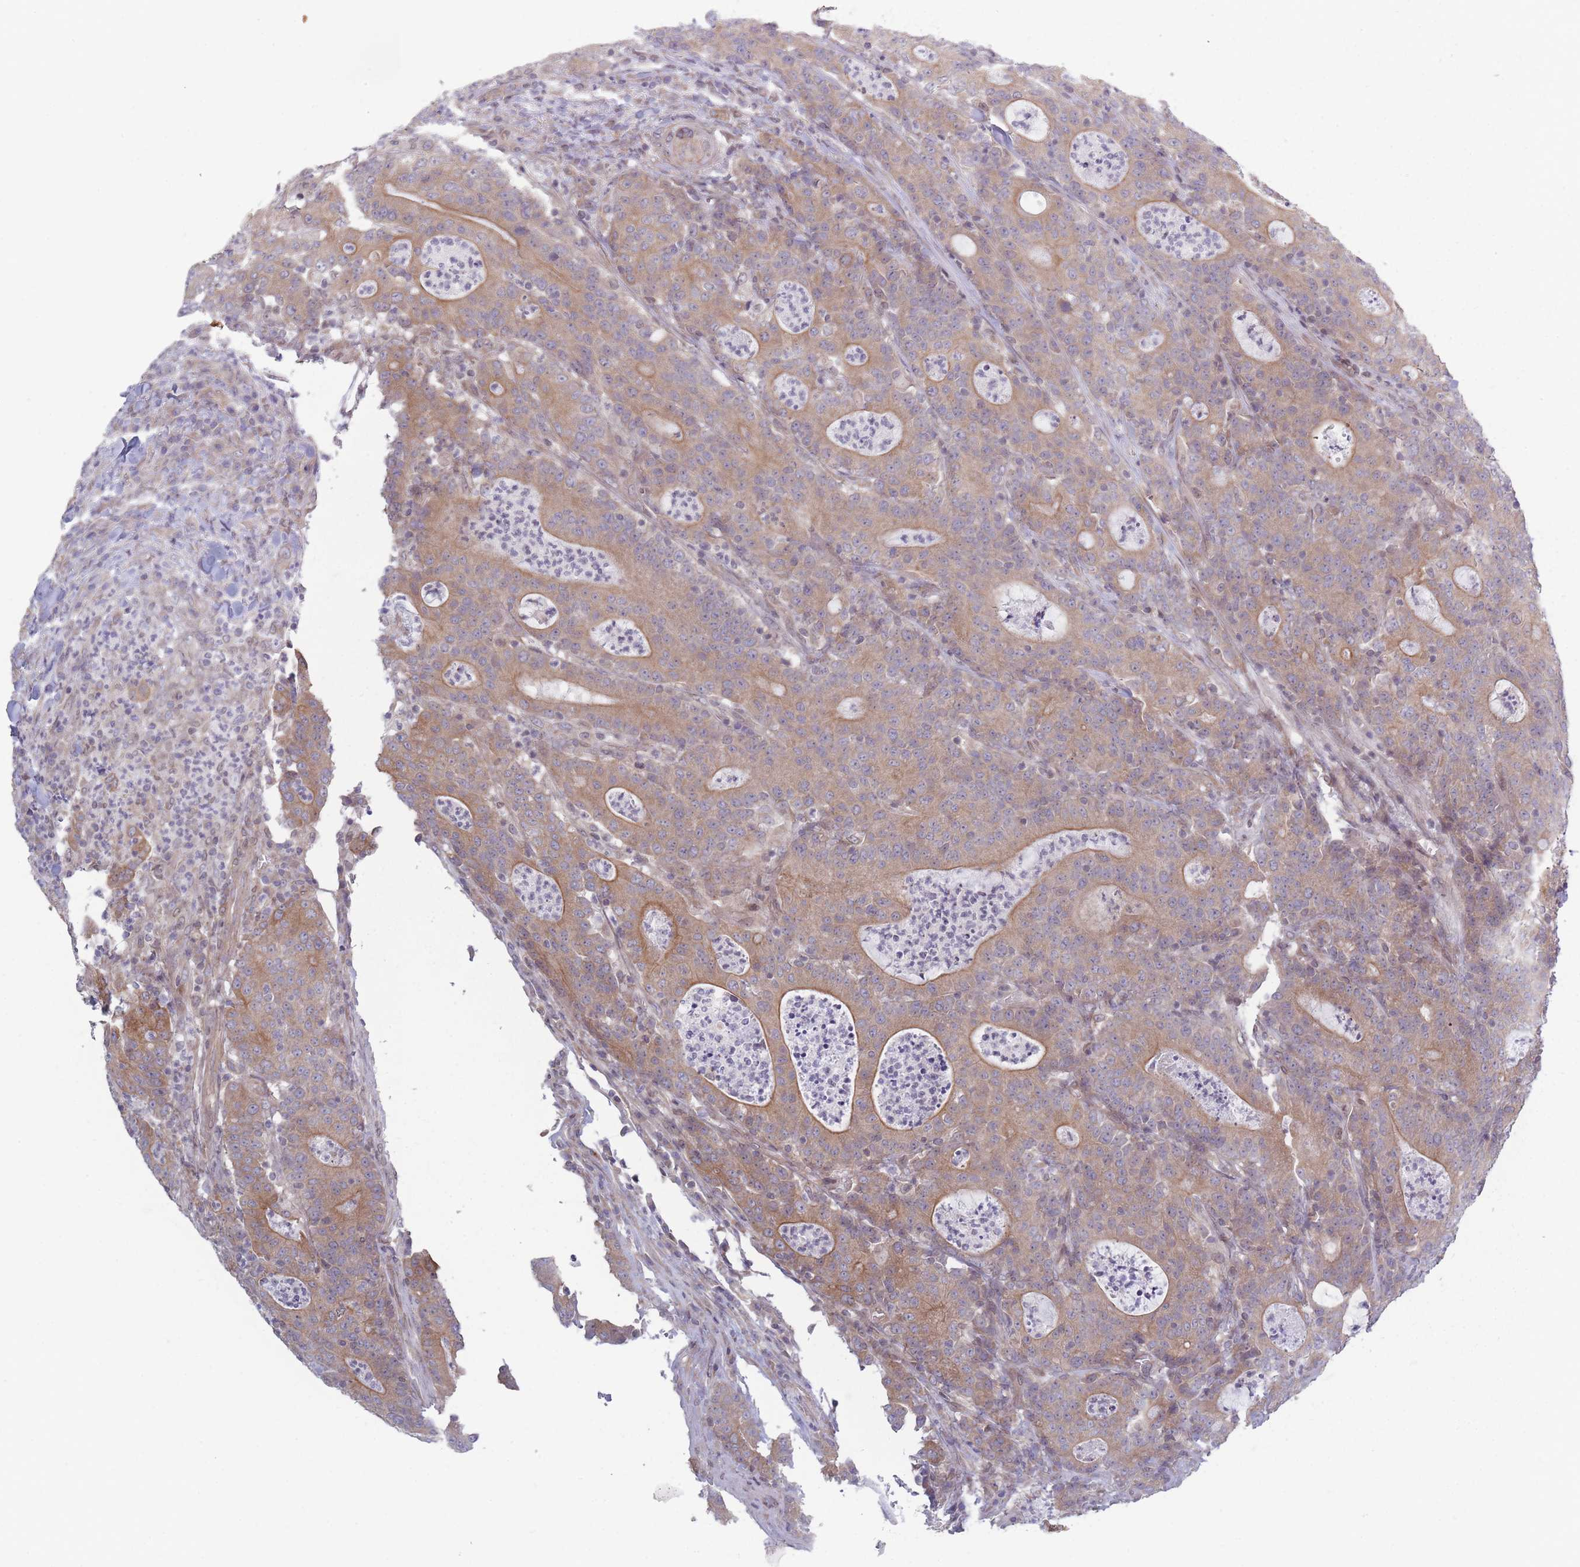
{"staining": {"intensity": "moderate", "quantity": "25%-75%", "location": "cytoplasmic/membranous"}, "tissue": "colorectal cancer", "cell_type": "Tumor cells", "image_type": "cancer", "snomed": [{"axis": "morphology", "description": "Adenocarcinoma, NOS"}, {"axis": "topography", "description": "Colon"}], "caption": "Brown immunohistochemical staining in human colorectal cancer (adenocarcinoma) displays moderate cytoplasmic/membranous staining in approximately 25%-75% of tumor cells.", "gene": "VRK2", "patient": {"sex": "male", "age": 83}}